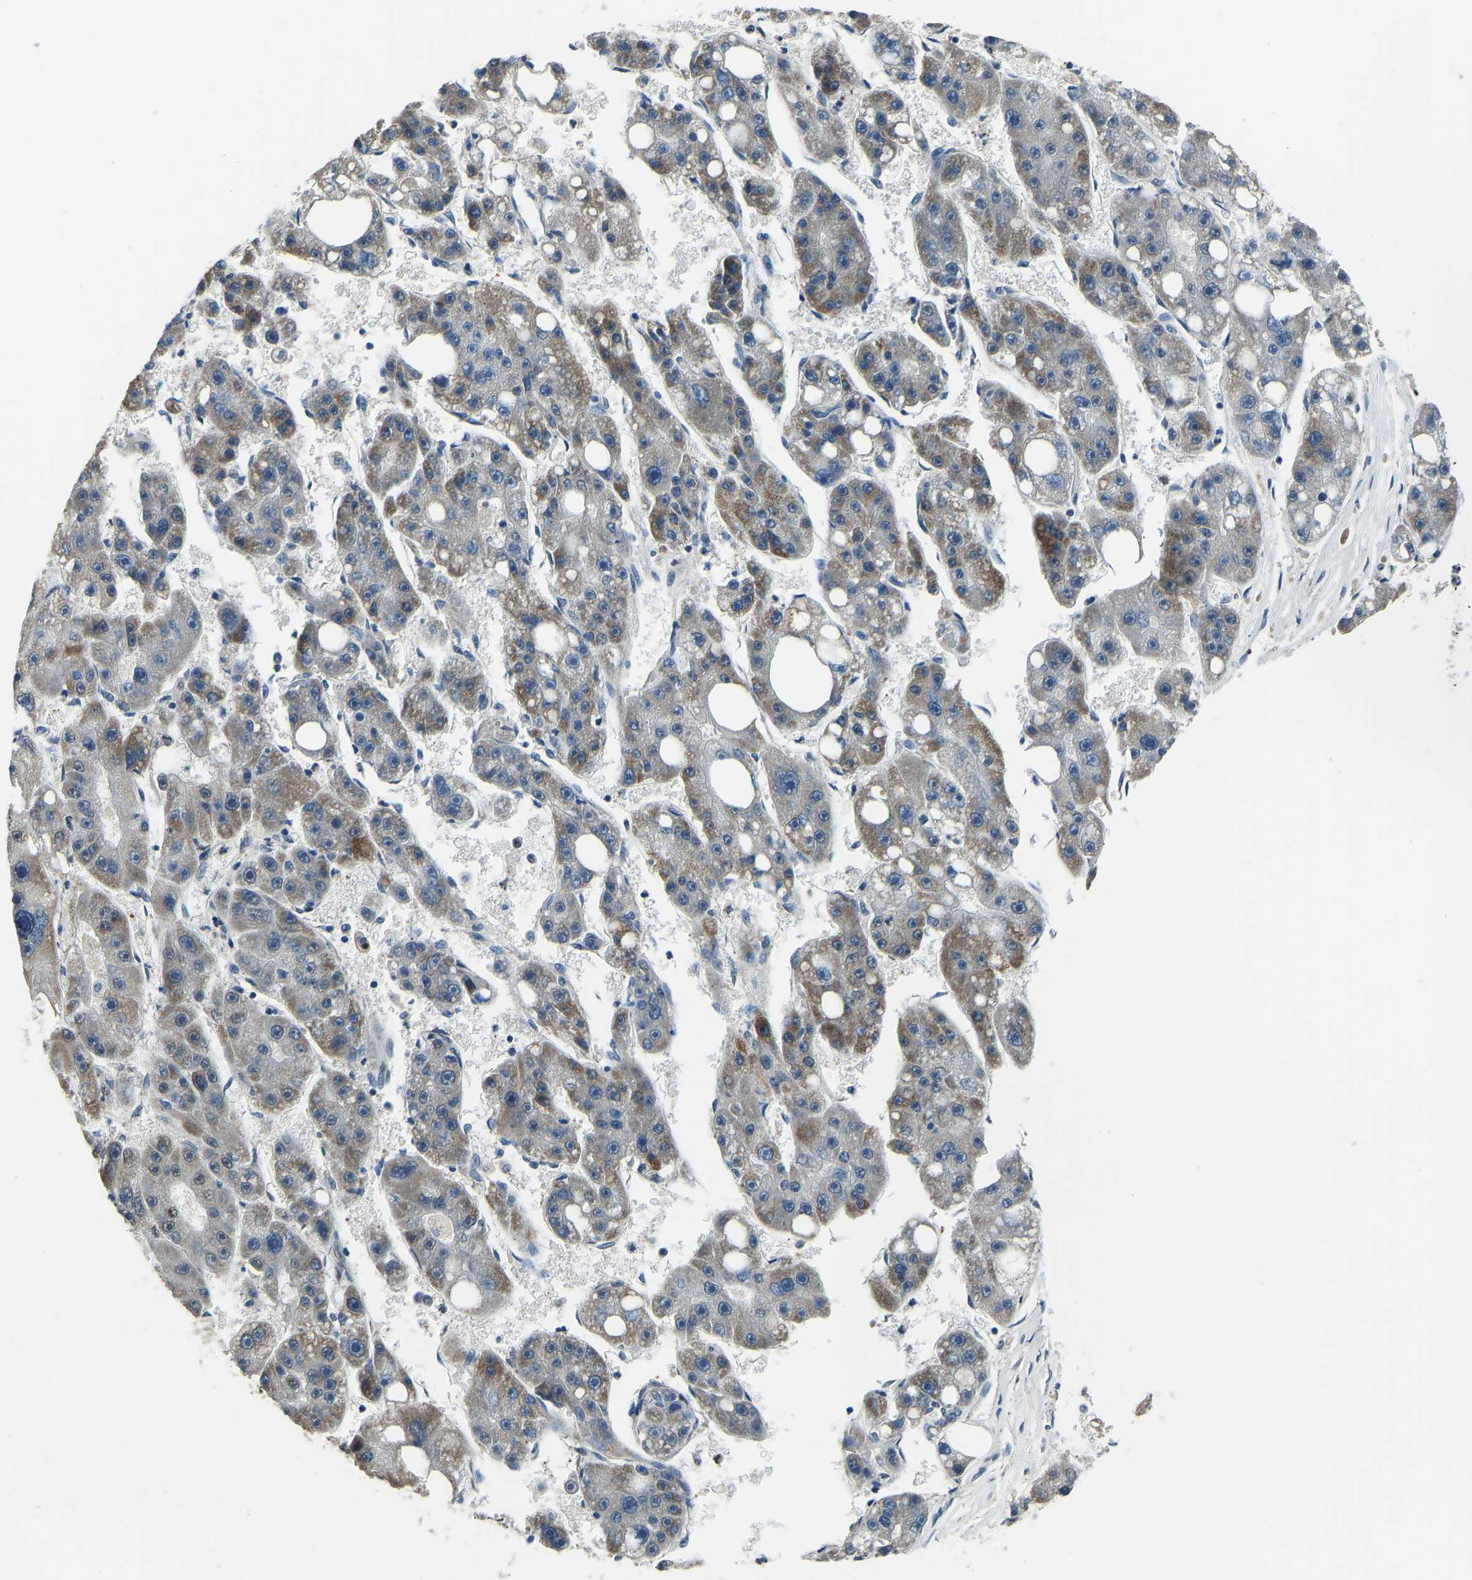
{"staining": {"intensity": "moderate", "quantity": "25%-75%", "location": "cytoplasmic/membranous"}, "tissue": "liver cancer", "cell_type": "Tumor cells", "image_type": "cancer", "snomed": [{"axis": "morphology", "description": "Carcinoma, Hepatocellular, NOS"}, {"axis": "topography", "description": "Liver"}], "caption": "Immunohistochemical staining of liver cancer demonstrates moderate cytoplasmic/membranous protein positivity in about 25%-75% of tumor cells. (DAB (3,3'-diaminobenzidine) IHC with brightfield microscopy, high magnification).", "gene": "FOS", "patient": {"sex": "female", "age": 61}}